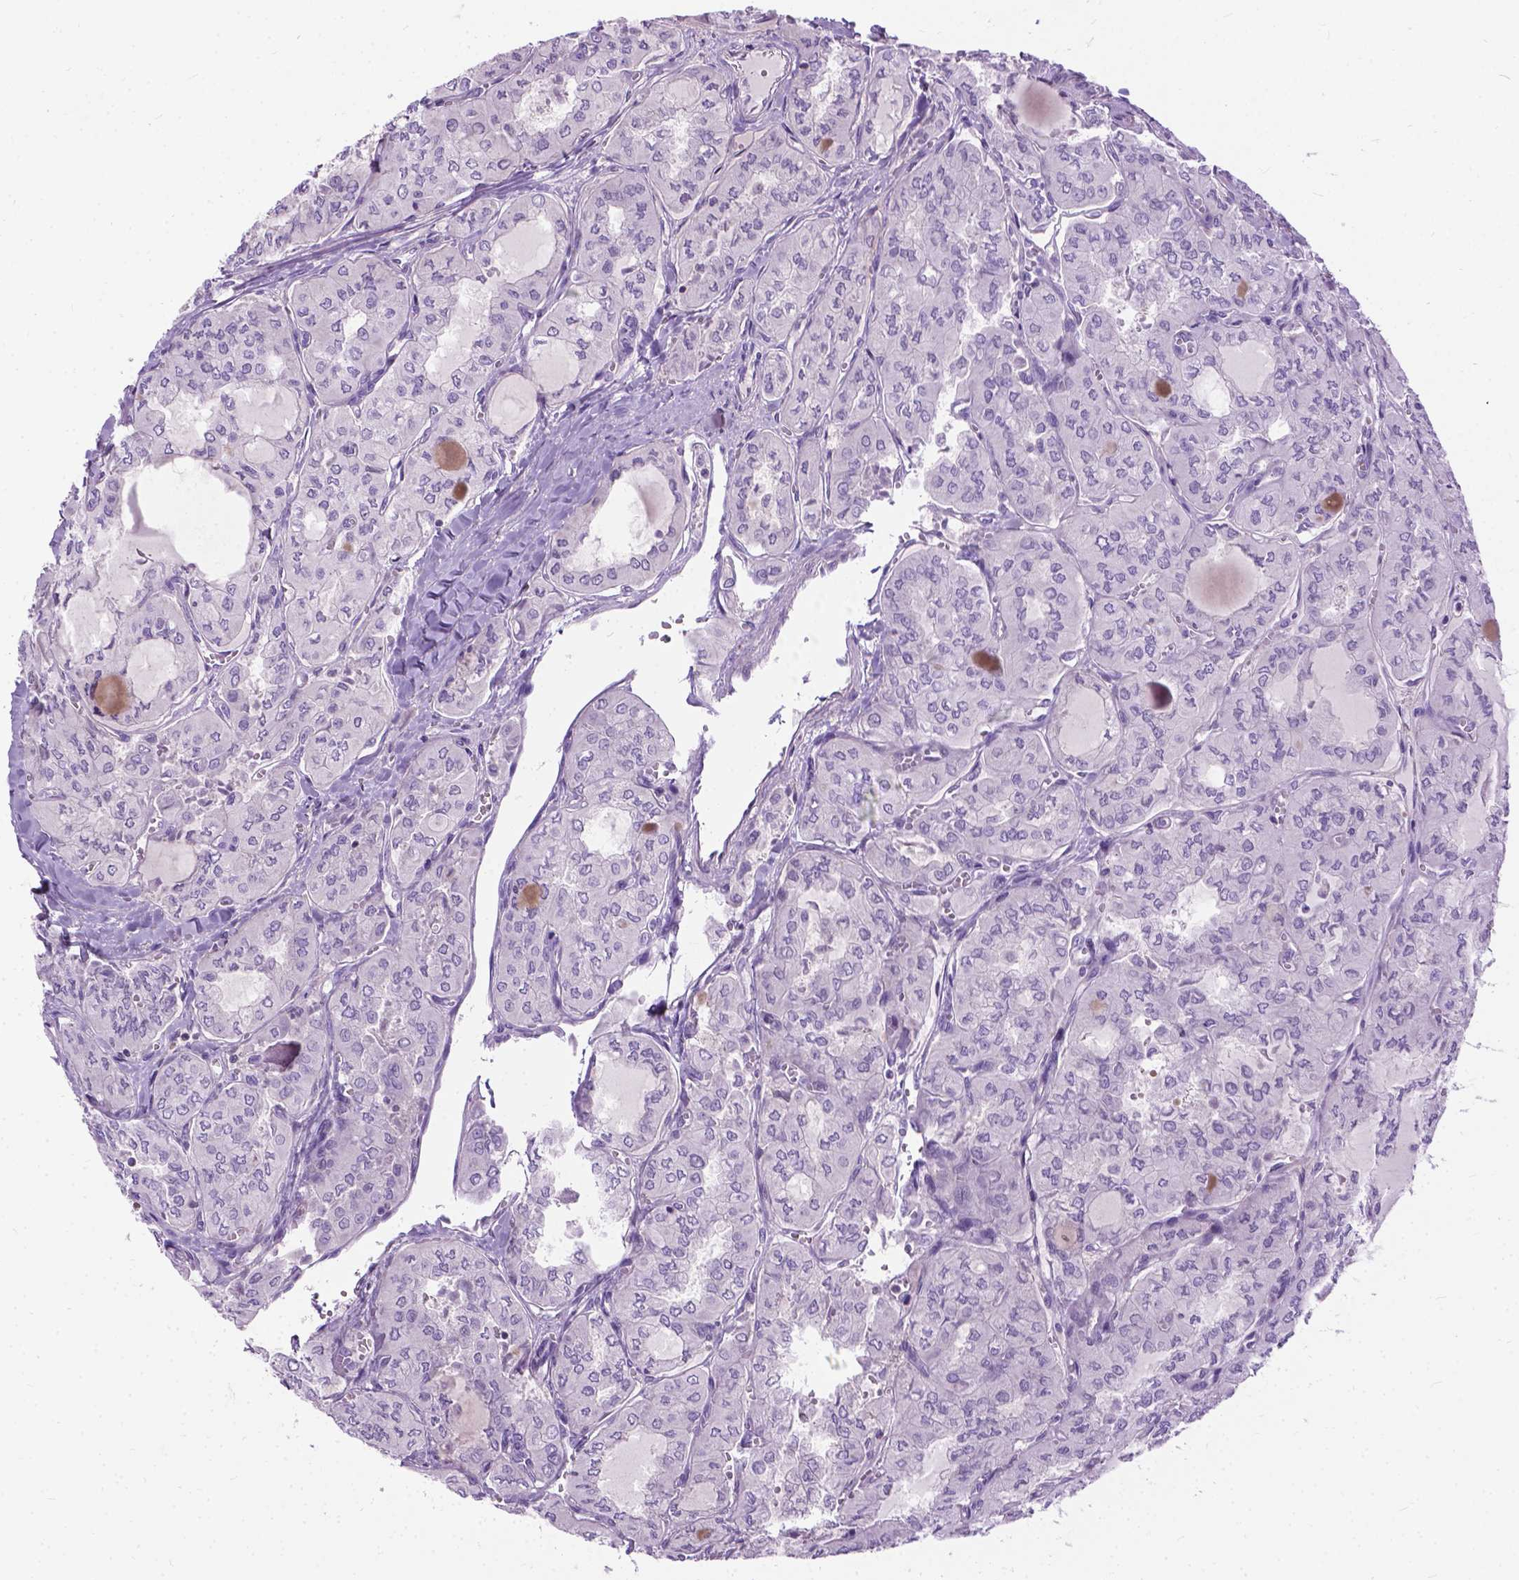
{"staining": {"intensity": "negative", "quantity": "none", "location": "none"}, "tissue": "thyroid cancer", "cell_type": "Tumor cells", "image_type": "cancer", "snomed": [{"axis": "morphology", "description": "Papillary adenocarcinoma, NOS"}, {"axis": "topography", "description": "Thyroid gland"}], "caption": "Tumor cells show no significant protein staining in thyroid cancer. (Brightfield microscopy of DAB (3,3'-diaminobenzidine) immunohistochemistry (IHC) at high magnification).", "gene": "JAK3", "patient": {"sex": "male", "age": 20}}